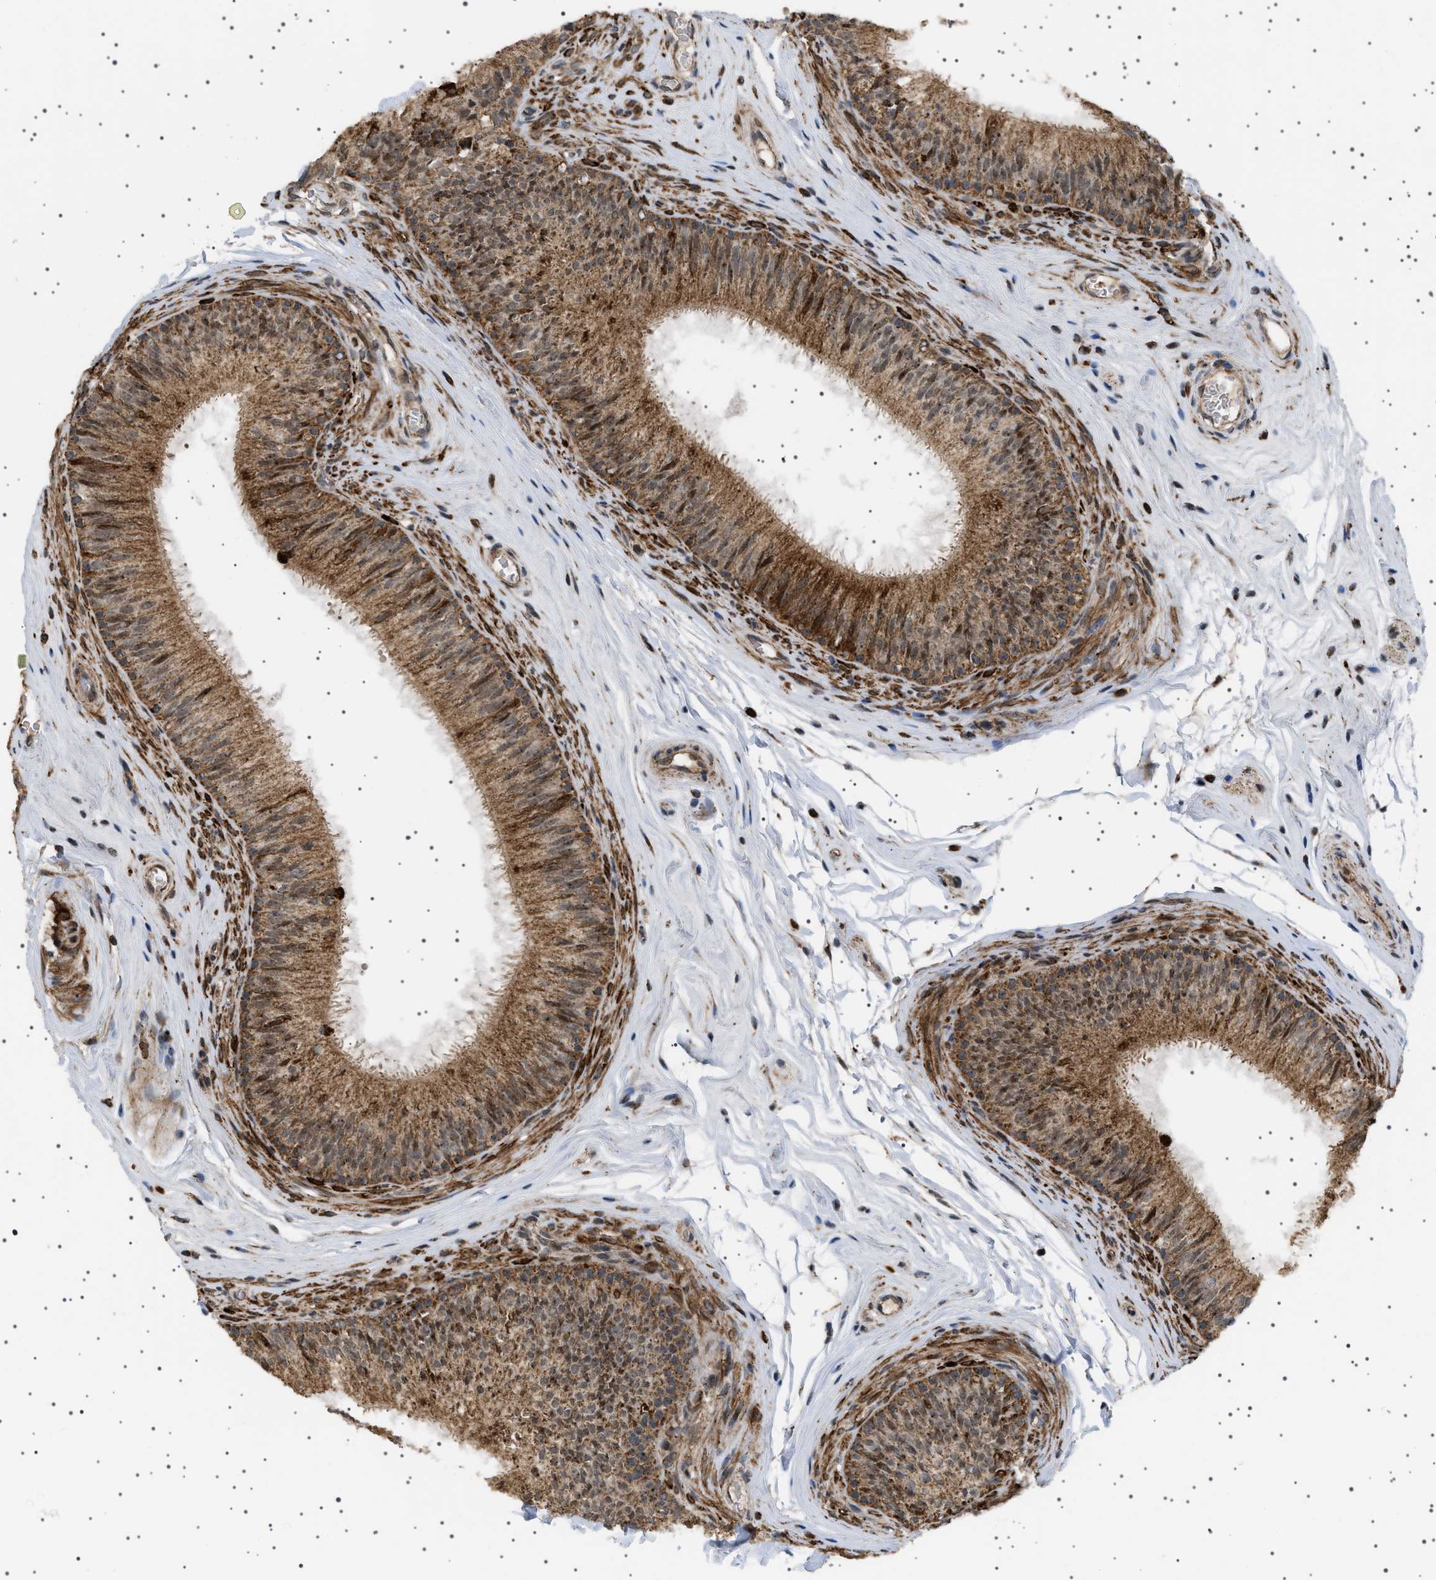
{"staining": {"intensity": "strong", "quantity": ">75%", "location": "cytoplasmic/membranous,nuclear"}, "tissue": "epididymis", "cell_type": "Glandular cells", "image_type": "normal", "snomed": [{"axis": "morphology", "description": "Normal tissue, NOS"}, {"axis": "topography", "description": "Testis"}, {"axis": "topography", "description": "Epididymis"}], "caption": "Strong cytoplasmic/membranous,nuclear protein expression is identified in approximately >75% of glandular cells in epididymis.", "gene": "MELK", "patient": {"sex": "male", "age": 36}}